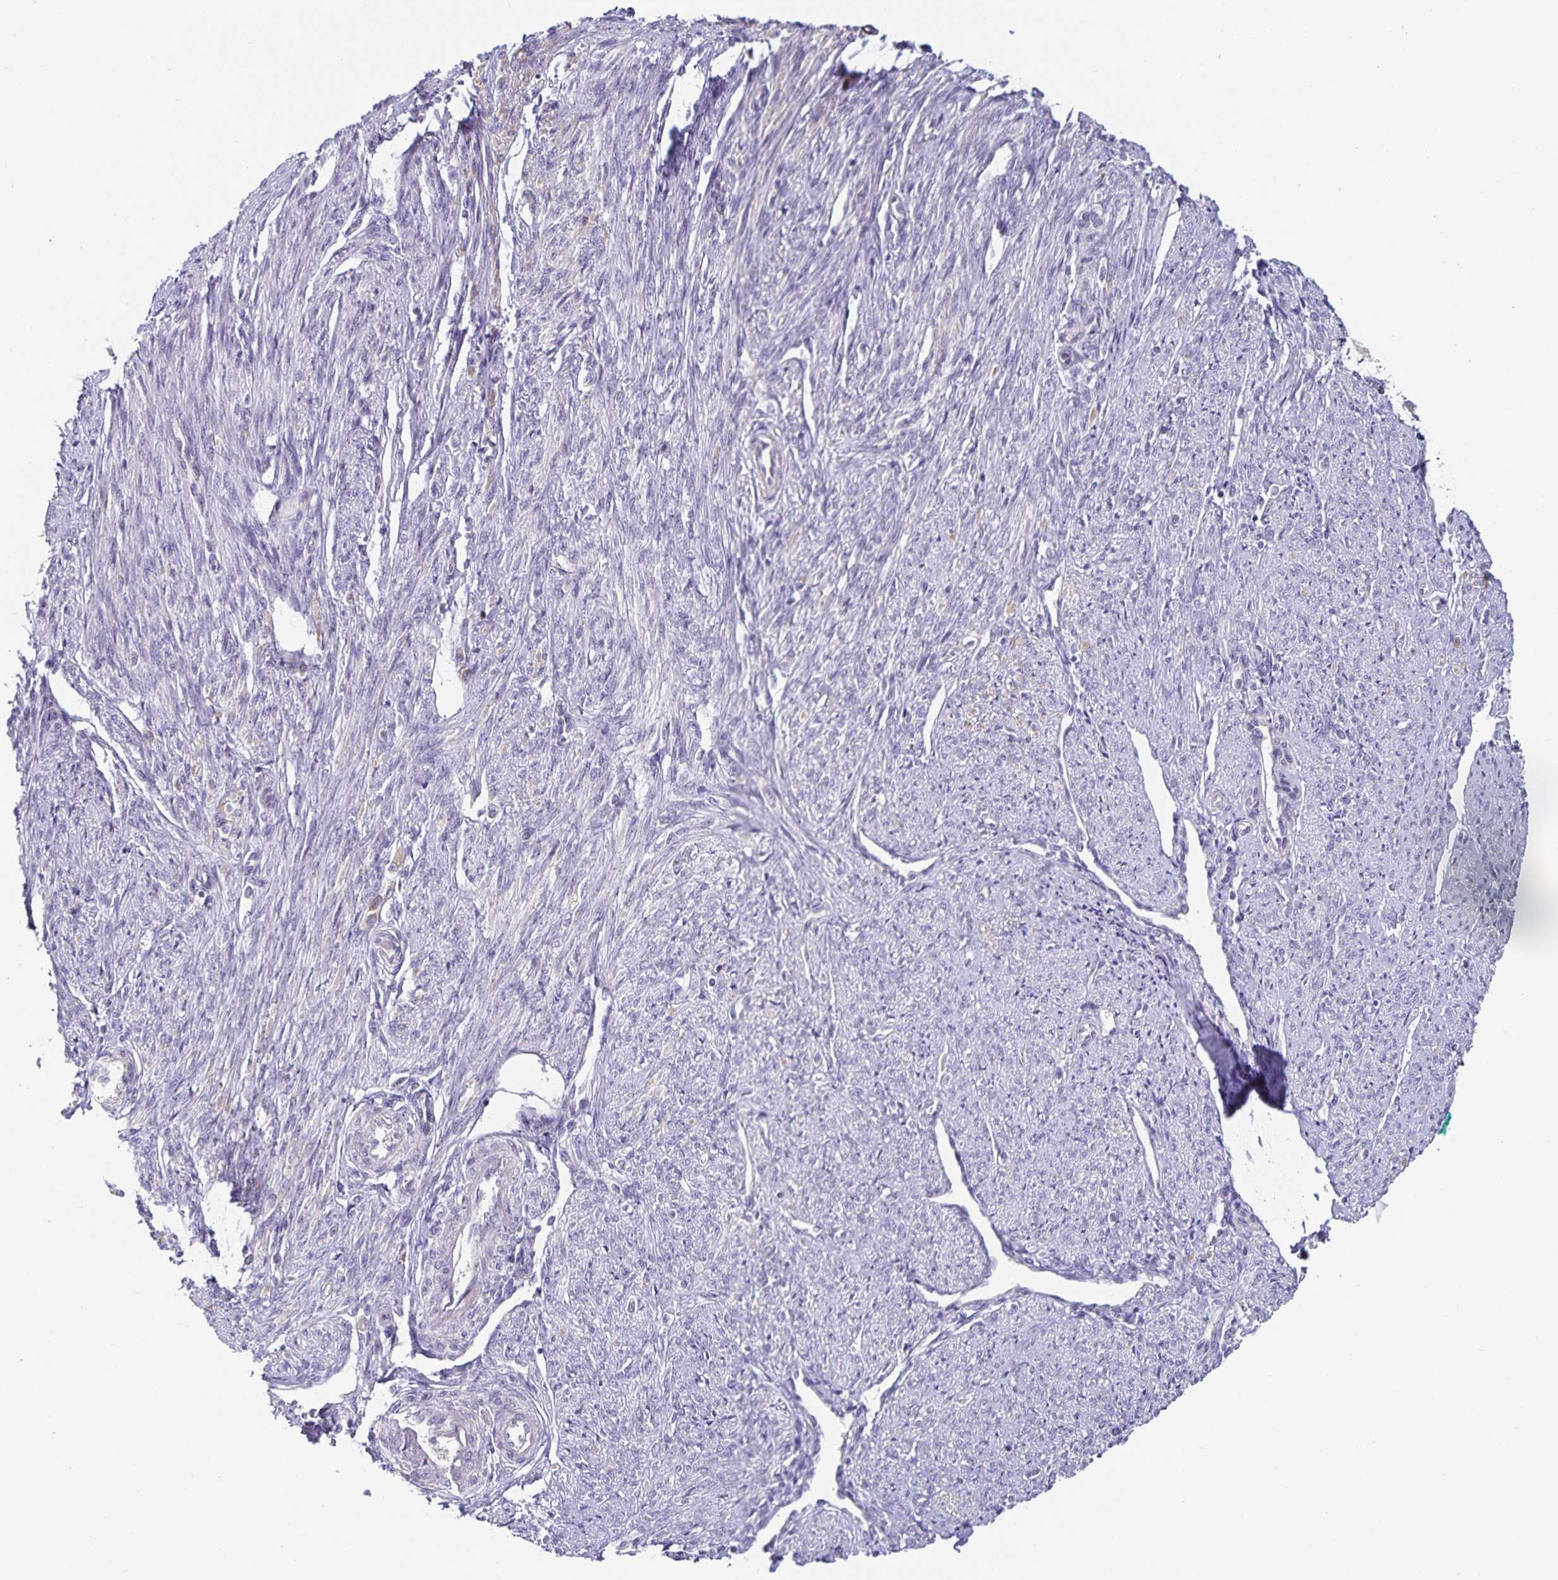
{"staining": {"intensity": "negative", "quantity": "none", "location": "none"}, "tissue": "smooth muscle", "cell_type": "Smooth muscle cells", "image_type": "normal", "snomed": [{"axis": "morphology", "description": "Normal tissue, NOS"}, {"axis": "topography", "description": "Smooth muscle"}], "caption": "Immunohistochemistry (IHC) micrograph of normal smooth muscle: smooth muscle stained with DAB displays no significant protein positivity in smooth muscle cells.", "gene": "DNAH9", "patient": {"sex": "female", "age": 65}}